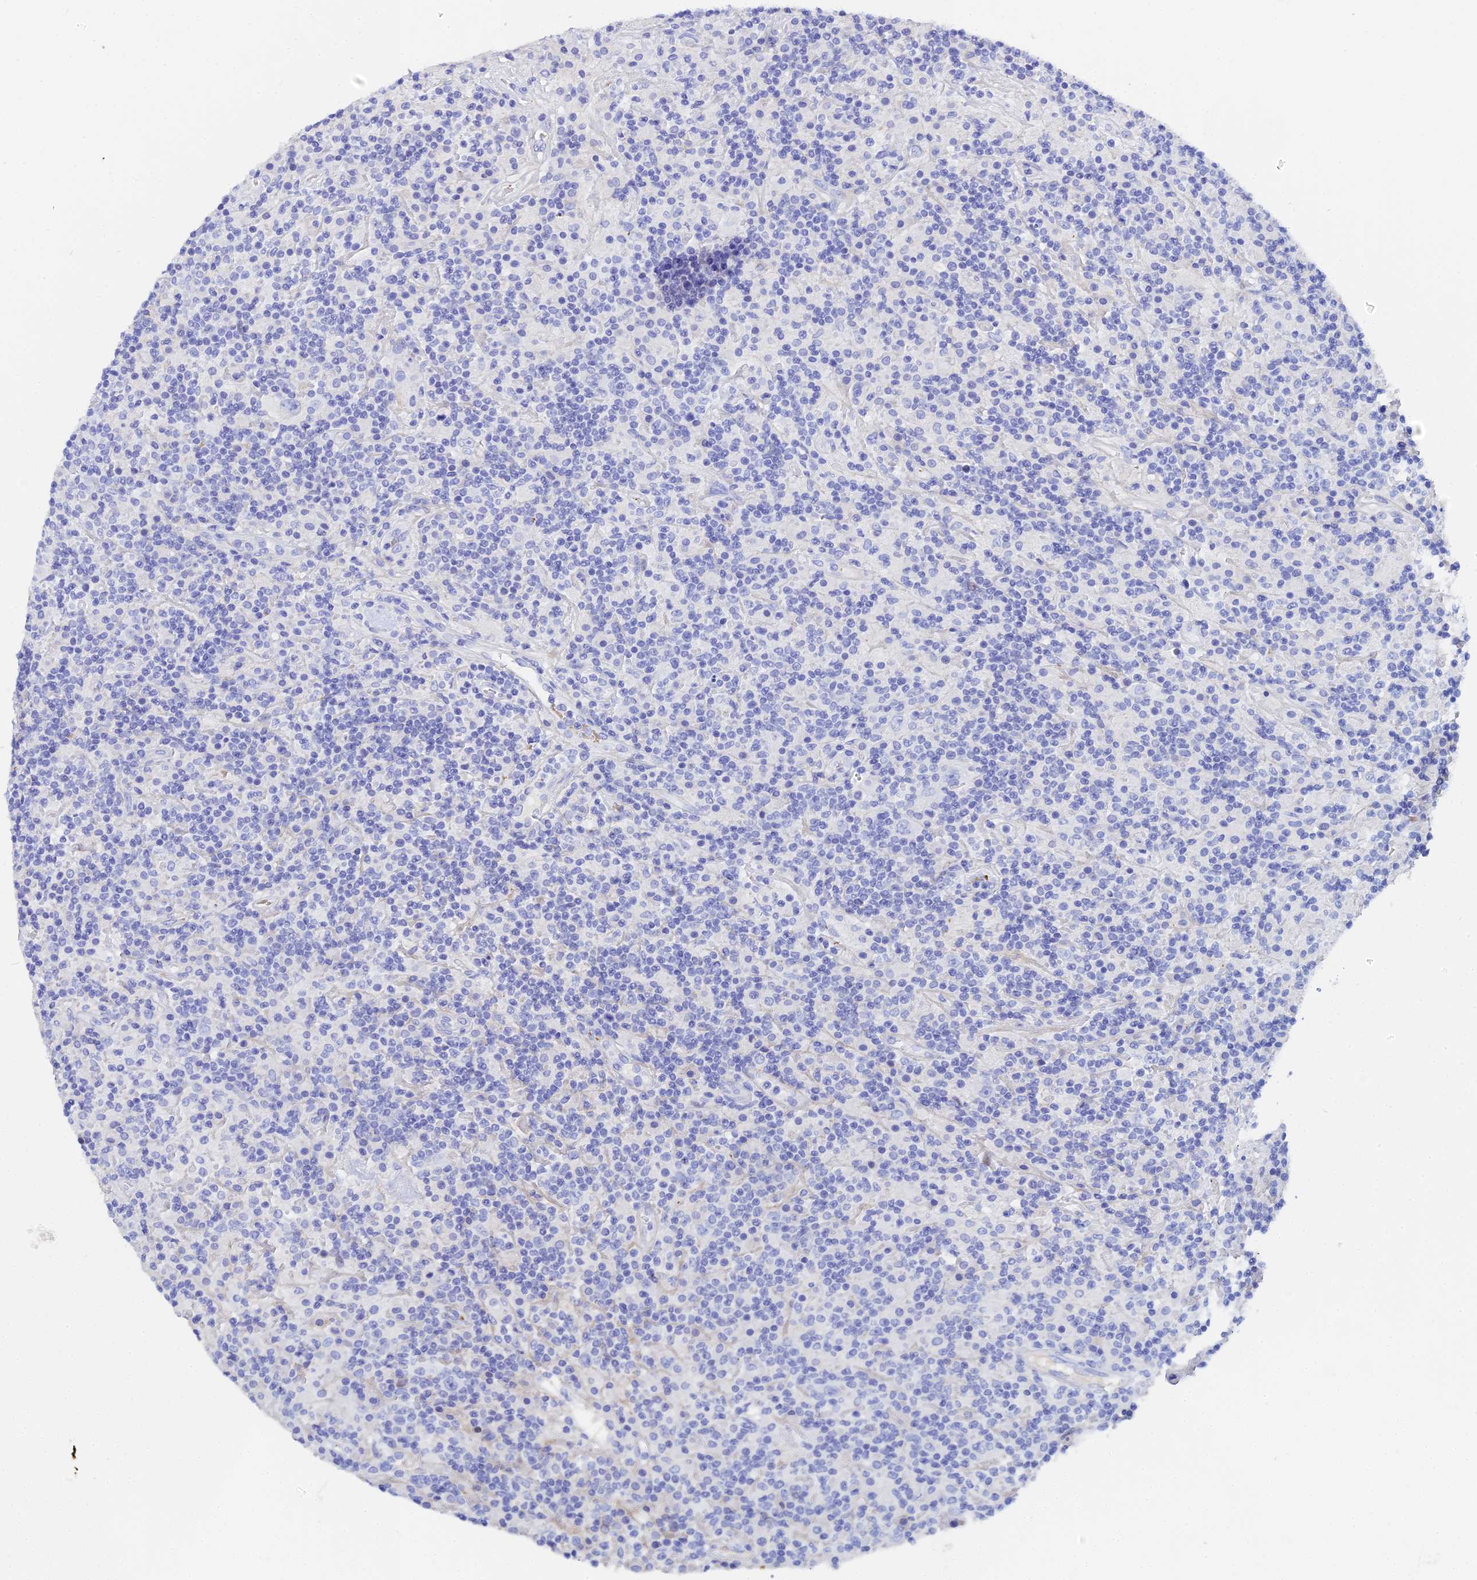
{"staining": {"intensity": "negative", "quantity": "none", "location": "none"}, "tissue": "lymphoma", "cell_type": "Tumor cells", "image_type": "cancer", "snomed": [{"axis": "morphology", "description": "Hodgkin's disease, NOS"}, {"axis": "topography", "description": "Lymph node"}], "caption": "IHC histopathology image of neoplastic tissue: lymphoma stained with DAB exhibits no significant protein positivity in tumor cells.", "gene": "CELA3A", "patient": {"sex": "male", "age": 70}}